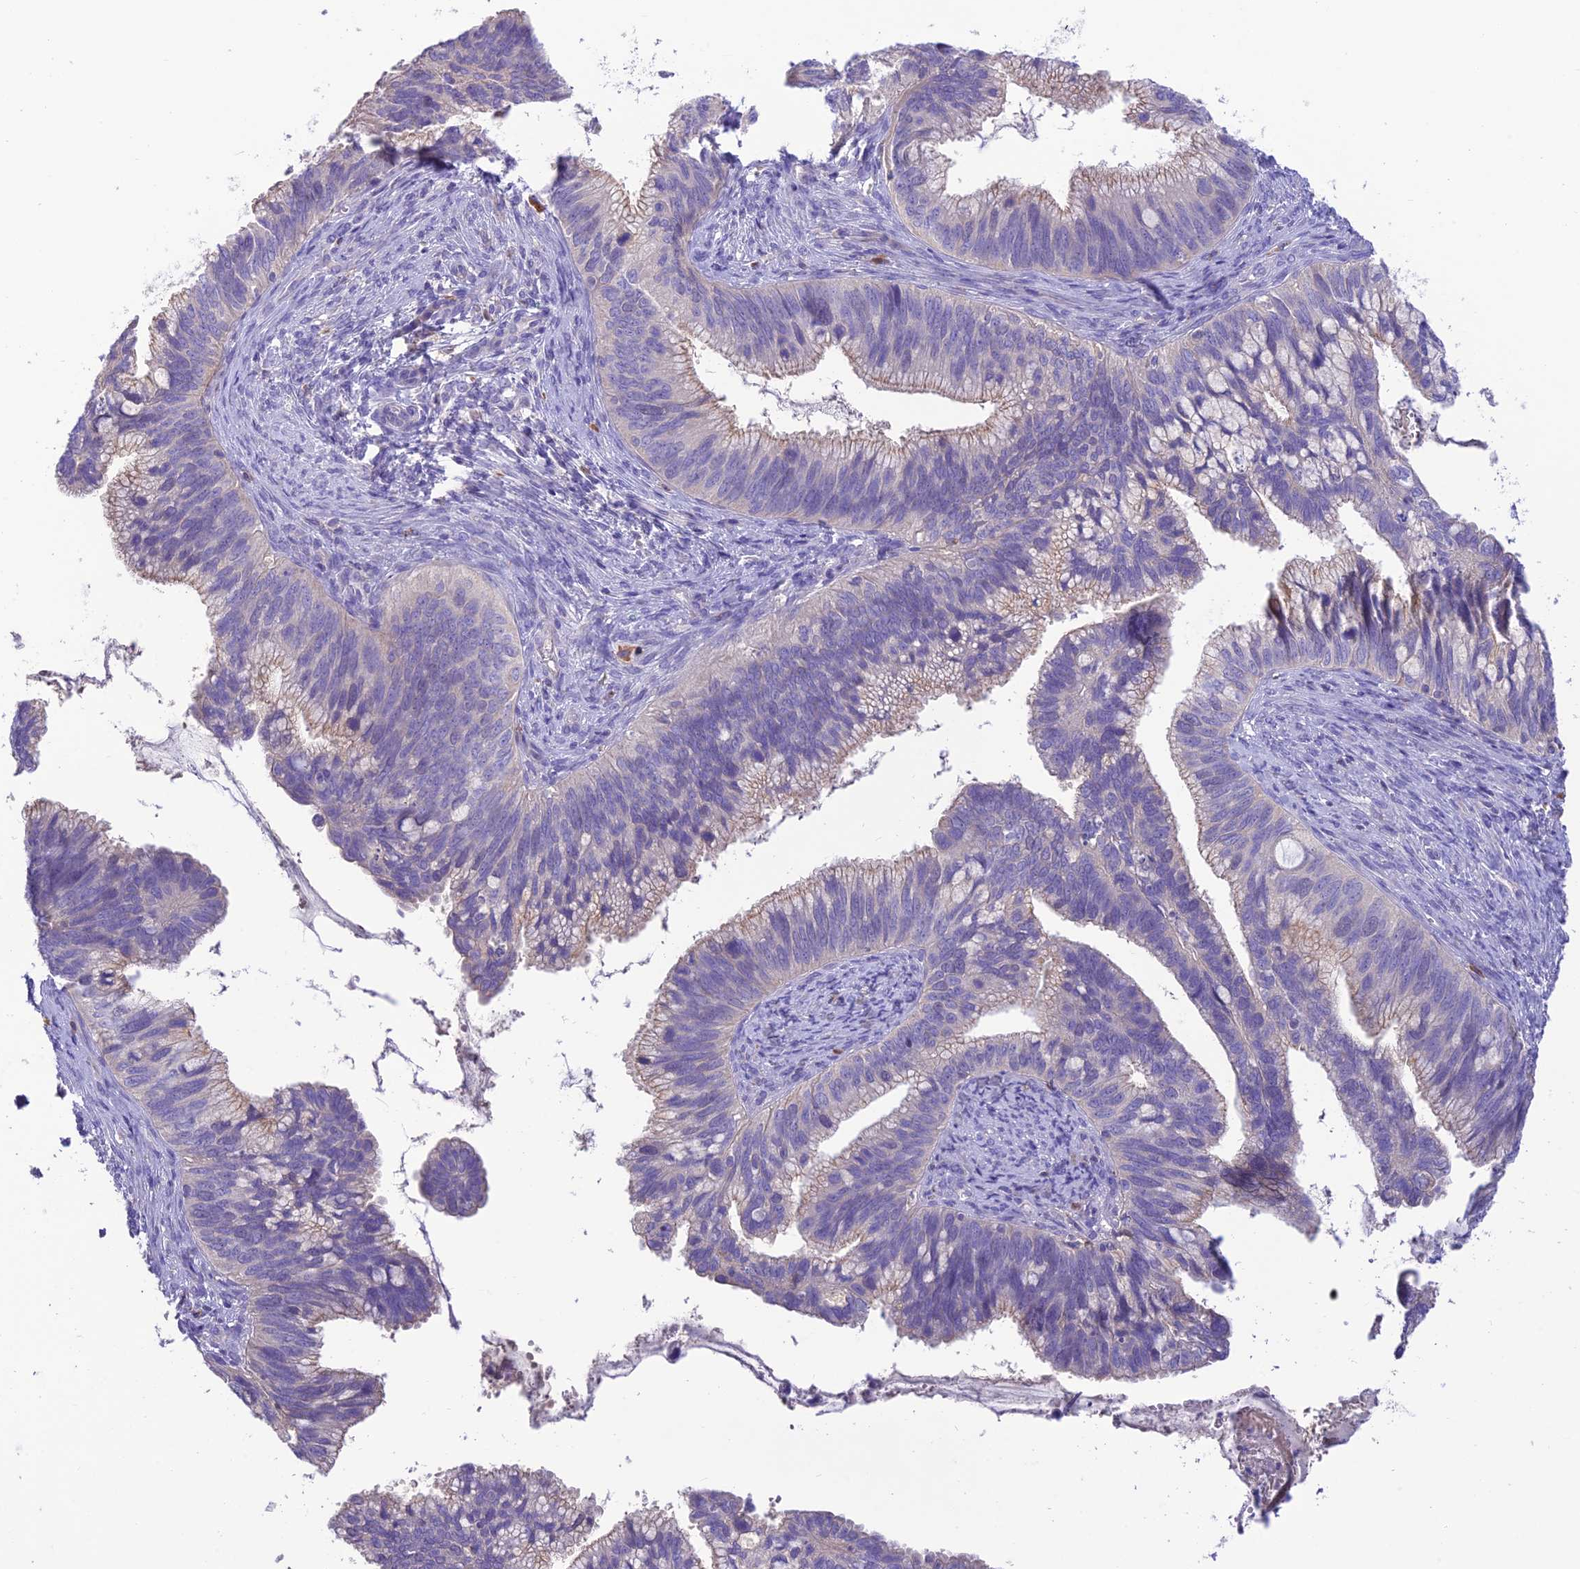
{"staining": {"intensity": "negative", "quantity": "none", "location": "none"}, "tissue": "cervical cancer", "cell_type": "Tumor cells", "image_type": "cancer", "snomed": [{"axis": "morphology", "description": "Adenocarcinoma, NOS"}, {"axis": "topography", "description": "Cervix"}], "caption": "Immunohistochemistry (IHC) photomicrograph of neoplastic tissue: human cervical cancer stained with DAB shows no significant protein expression in tumor cells.", "gene": "SFT2D2", "patient": {"sex": "female", "age": 42}}